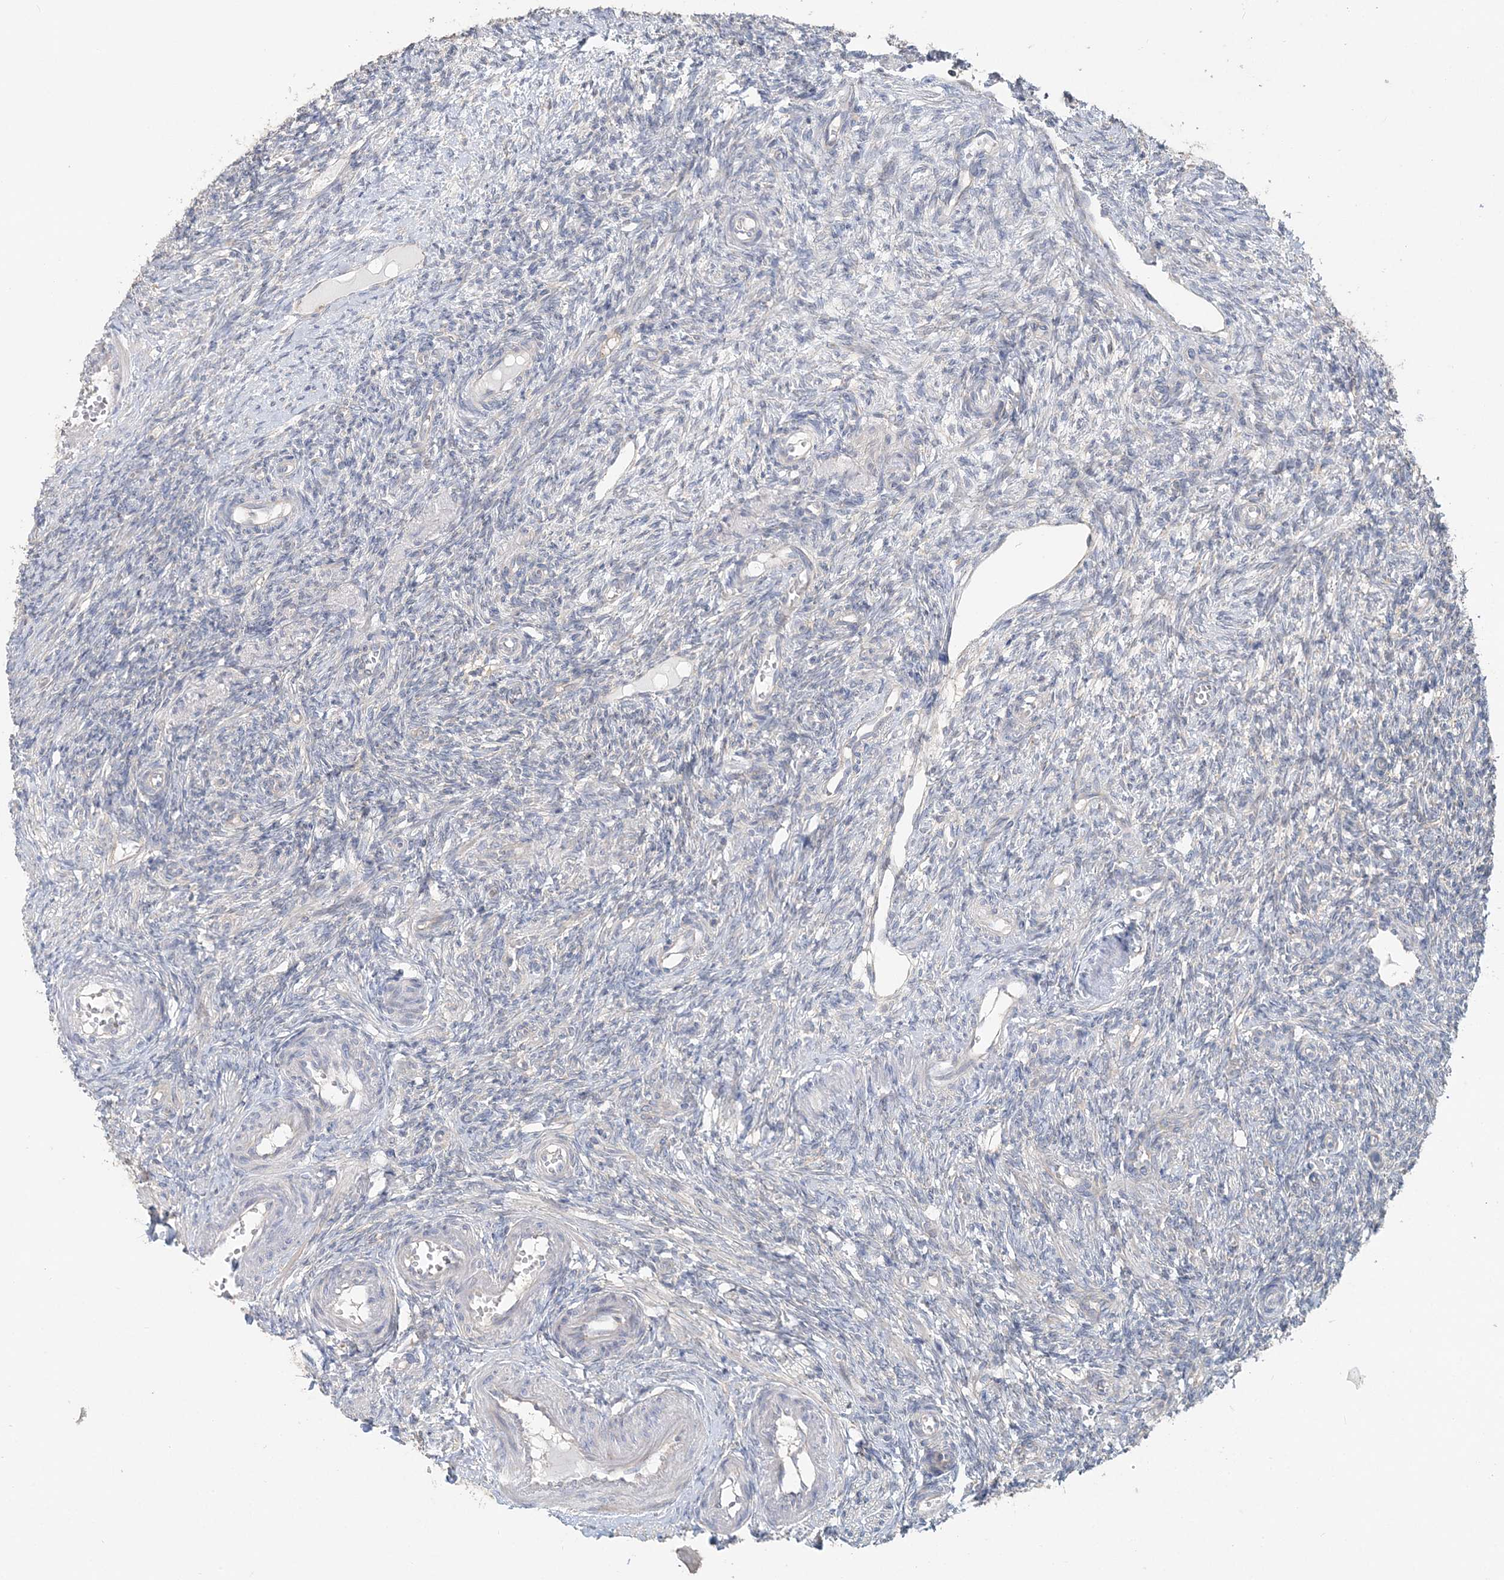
{"staining": {"intensity": "negative", "quantity": "none", "location": "none"}, "tissue": "ovary", "cell_type": "Follicle cells", "image_type": "normal", "snomed": [{"axis": "morphology", "description": "Normal tissue, NOS"}, {"axis": "topography", "description": "Ovary"}], "caption": "Immunohistochemistry image of benign human ovary stained for a protein (brown), which shows no positivity in follicle cells. (Brightfield microscopy of DAB (3,3'-diaminobenzidine) immunohistochemistry (IHC) at high magnification).", "gene": "TBC1D5", "patient": {"sex": "female", "age": 27}}